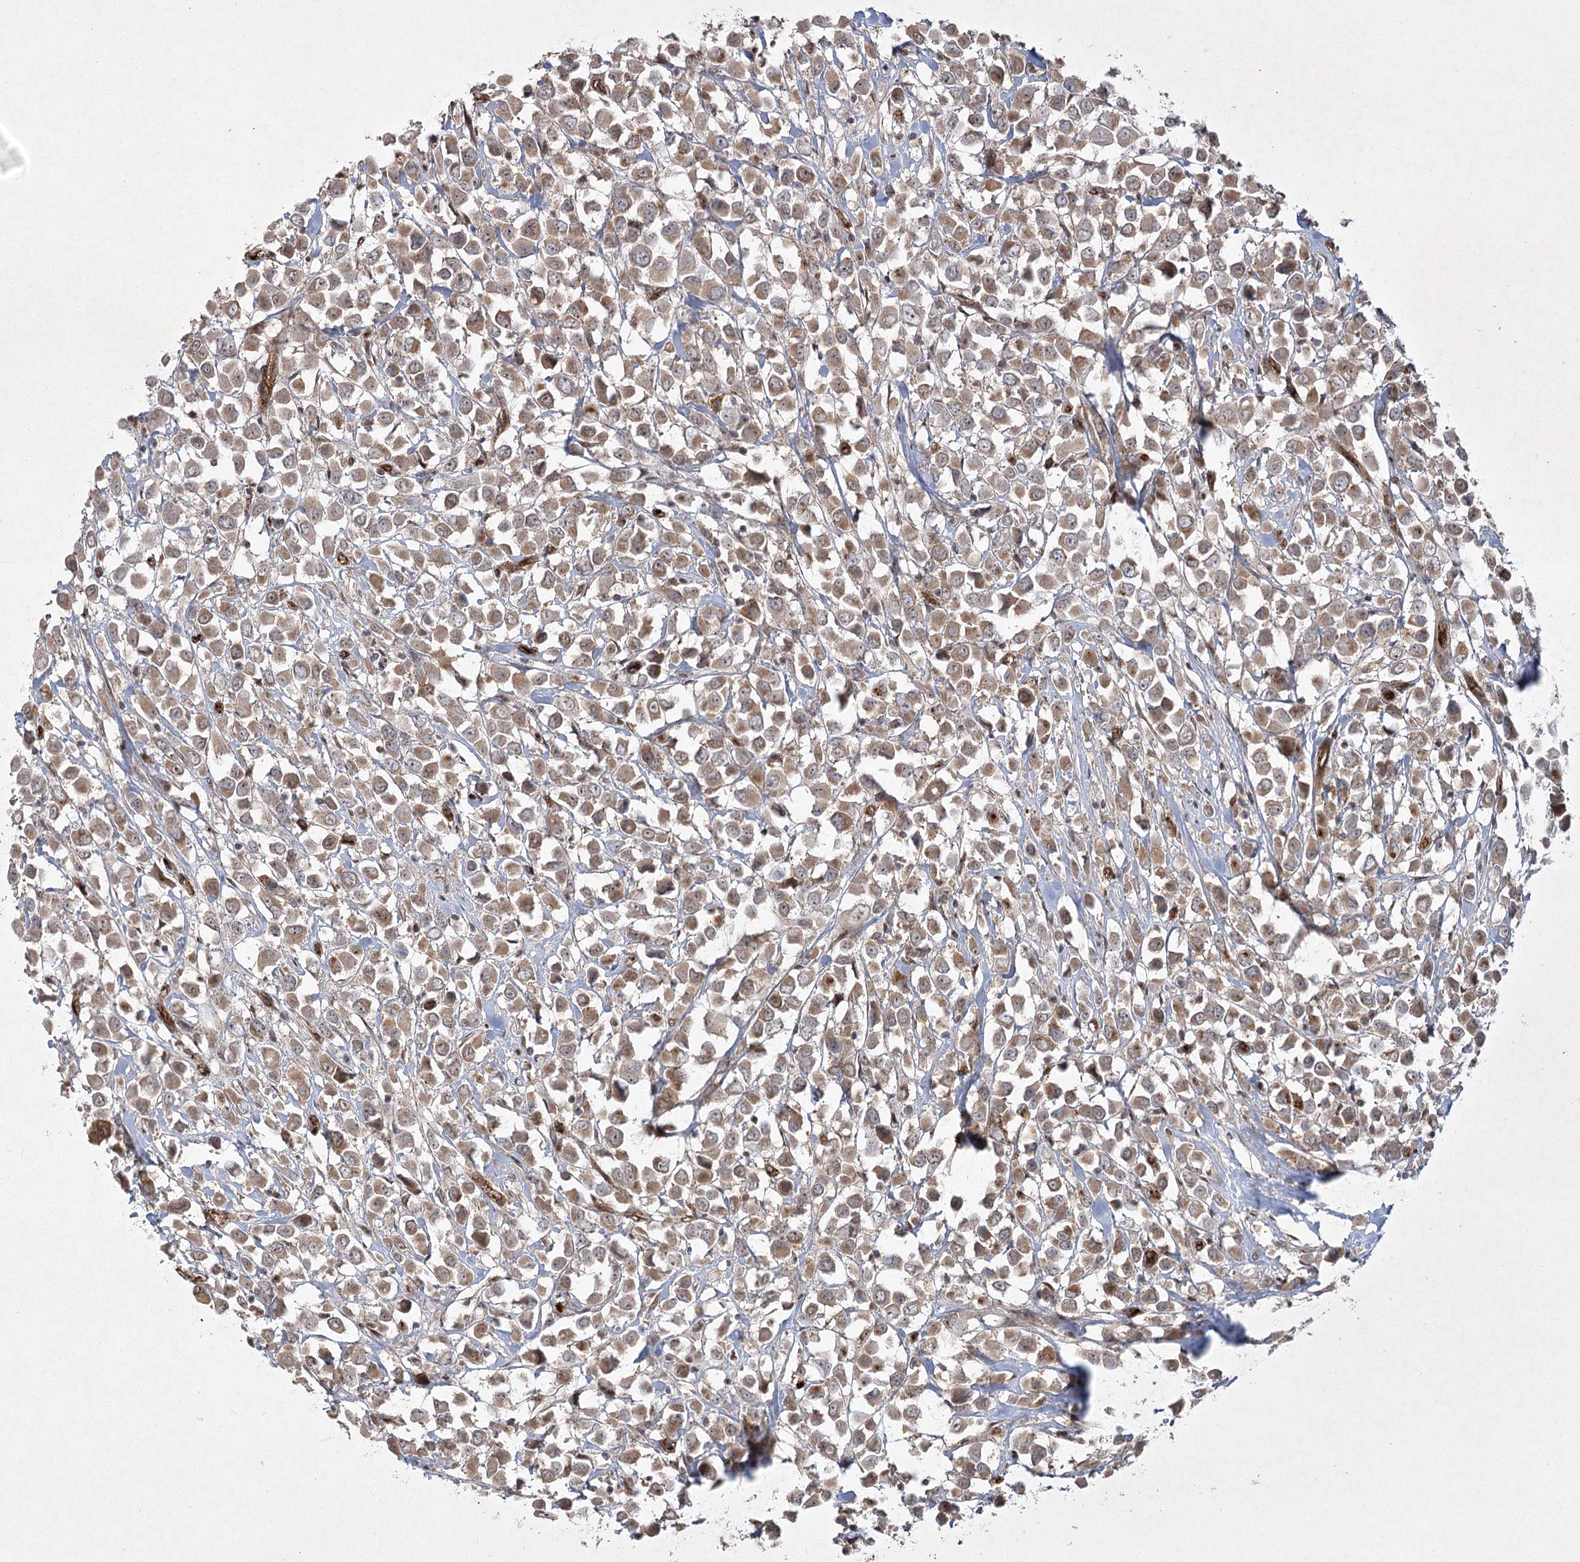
{"staining": {"intensity": "weak", "quantity": ">75%", "location": "cytoplasmic/membranous"}, "tissue": "breast cancer", "cell_type": "Tumor cells", "image_type": "cancer", "snomed": [{"axis": "morphology", "description": "Duct carcinoma"}, {"axis": "topography", "description": "Breast"}], "caption": "High-magnification brightfield microscopy of invasive ductal carcinoma (breast) stained with DAB (3,3'-diaminobenzidine) (brown) and counterstained with hematoxylin (blue). tumor cells exhibit weak cytoplasmic/membranous positivity is seen in about>75% of cells.", "gene": "ARHGAP31", "patient": {"sex": "female", "age": 61}}